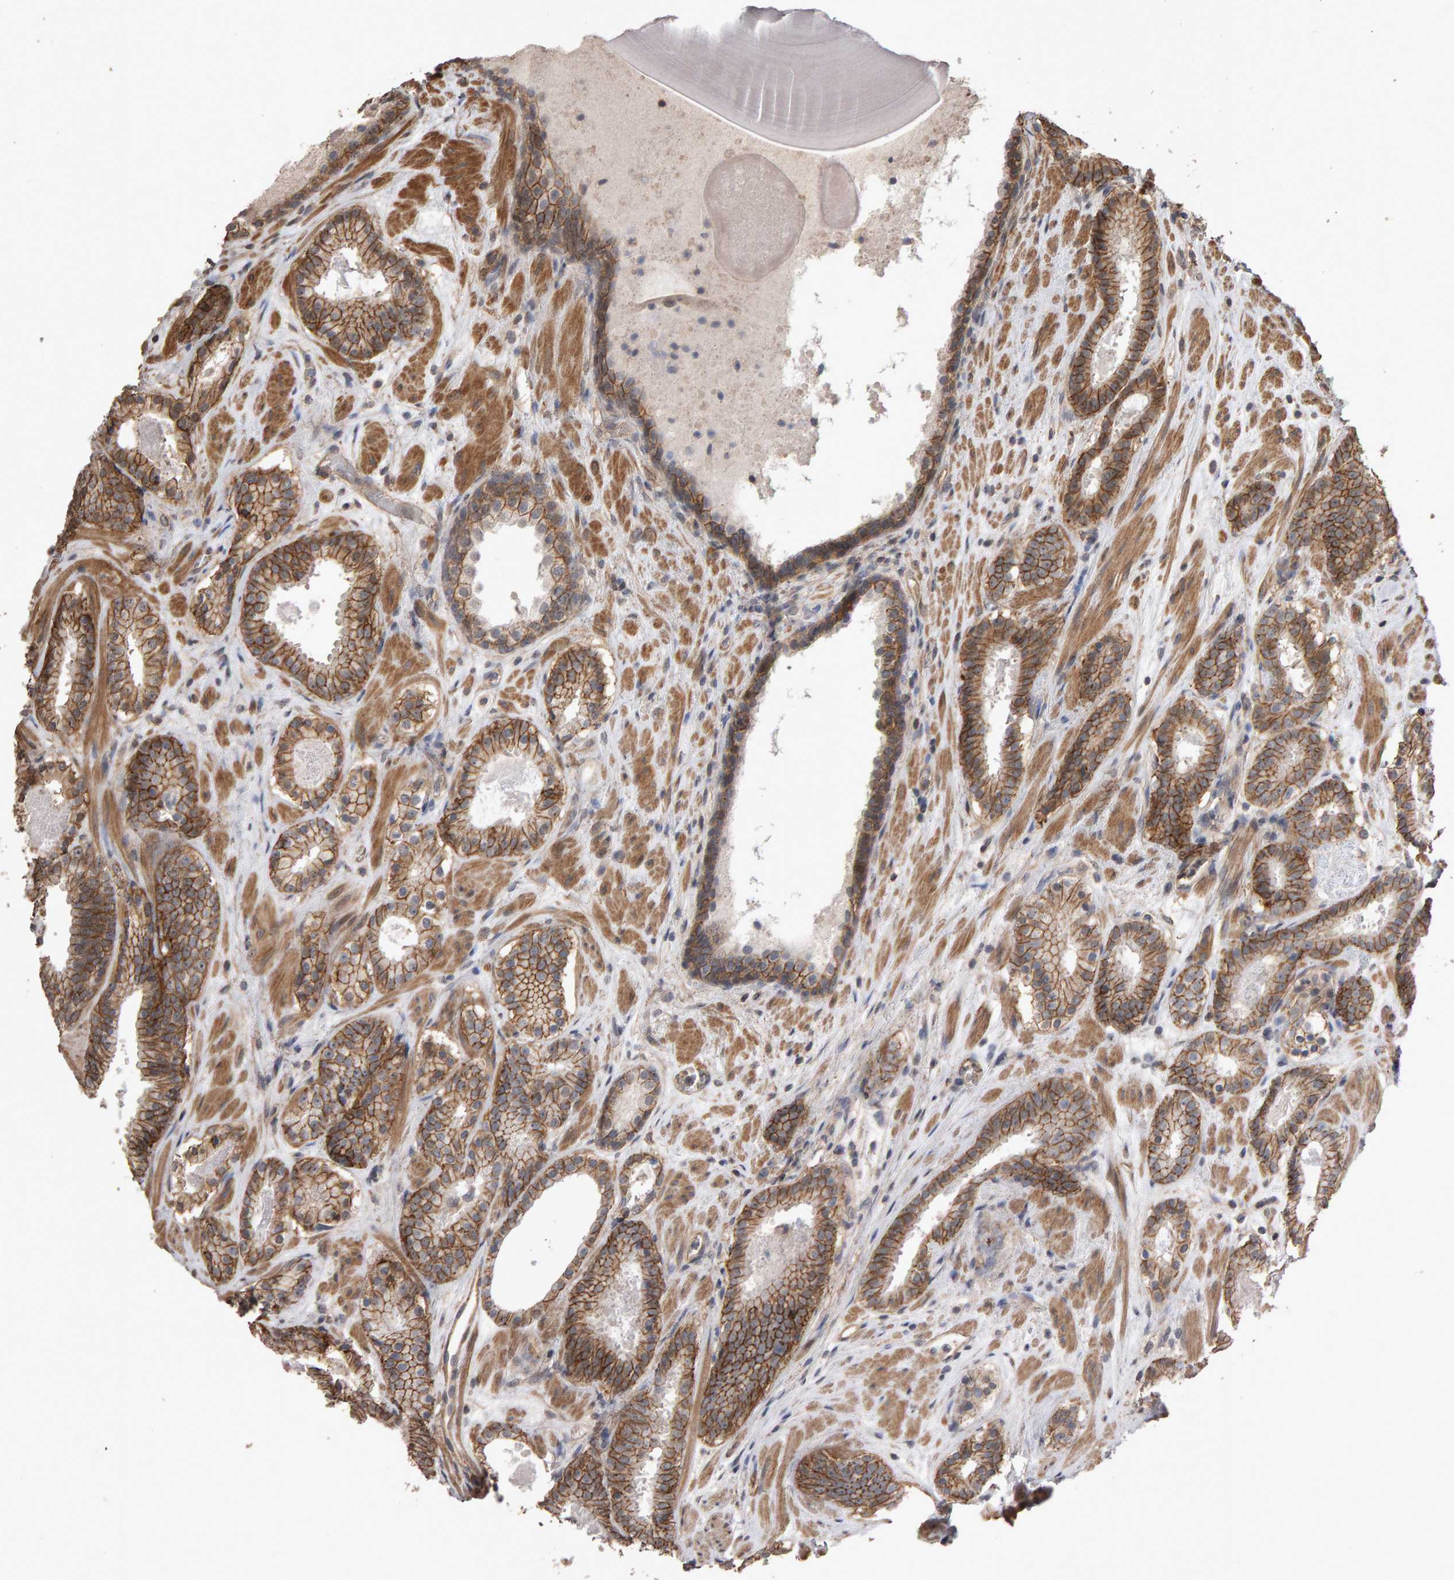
{"staining": {"intensity": "strong", "quantity": ">75%", "location": "cytoplasmic/membranous"}, "tissue": "prostate cancer", "cell_type": "Tumor cells", "image_type": "cancer", "snomed": [{"axis": "morphology", "description": "Adenocarcinoma, Low grade"}, {"axis": "topography", "description": "Prostate"}], "caption": "An immunohistochemistry (IHC) histopathology image of tumor tissue is shown. Protein staining in brown highlights strong cytoplasmic/membranous positivity in low-grade adenocarcinoma (prostate) within tumor cells.", "gene": "SCRIB", "patient": {"sex": "male", "age": 69}}